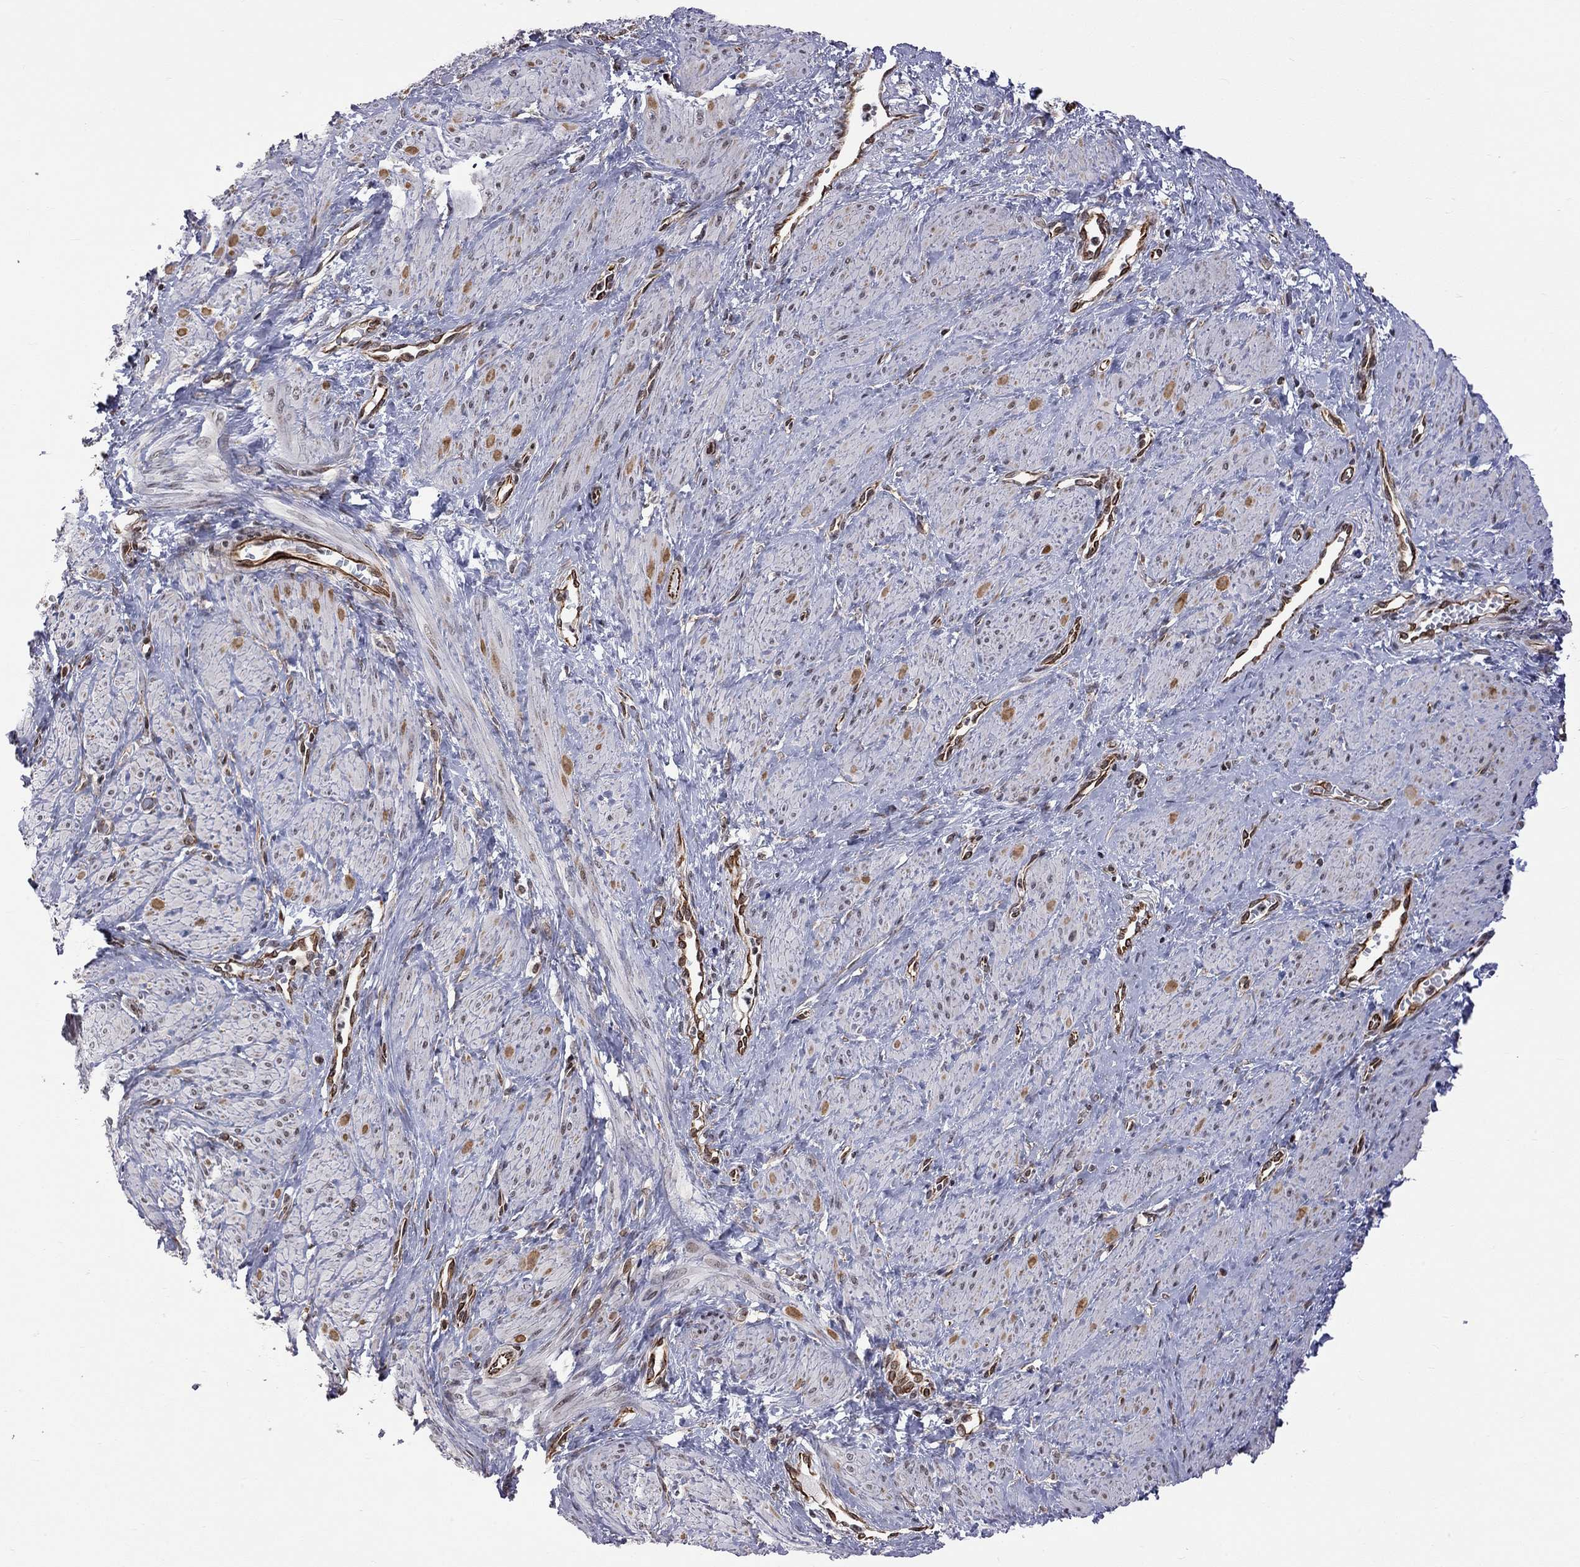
{"staining": {"intensity": "negative", "quantity": "none", "location": "none"}, "tissue": "smooth muscle", "cell_type": "Smooth muscle cells", "image_type": "normal", "snomed": [{"axis": "morphology", "description": "Normal tissue, NOS"}, {"axis": "topography", "description": "Smooth muscle"}, {"axis": "topography", "description": "Uterus"}], "caption": "Human smooth muscle stained for a protein using immunohistochemistry (IHC) displays no staining in smooth muscle cells.", "gene": "MTNR1B", "patient": {"sex": "female", "age": 39}}